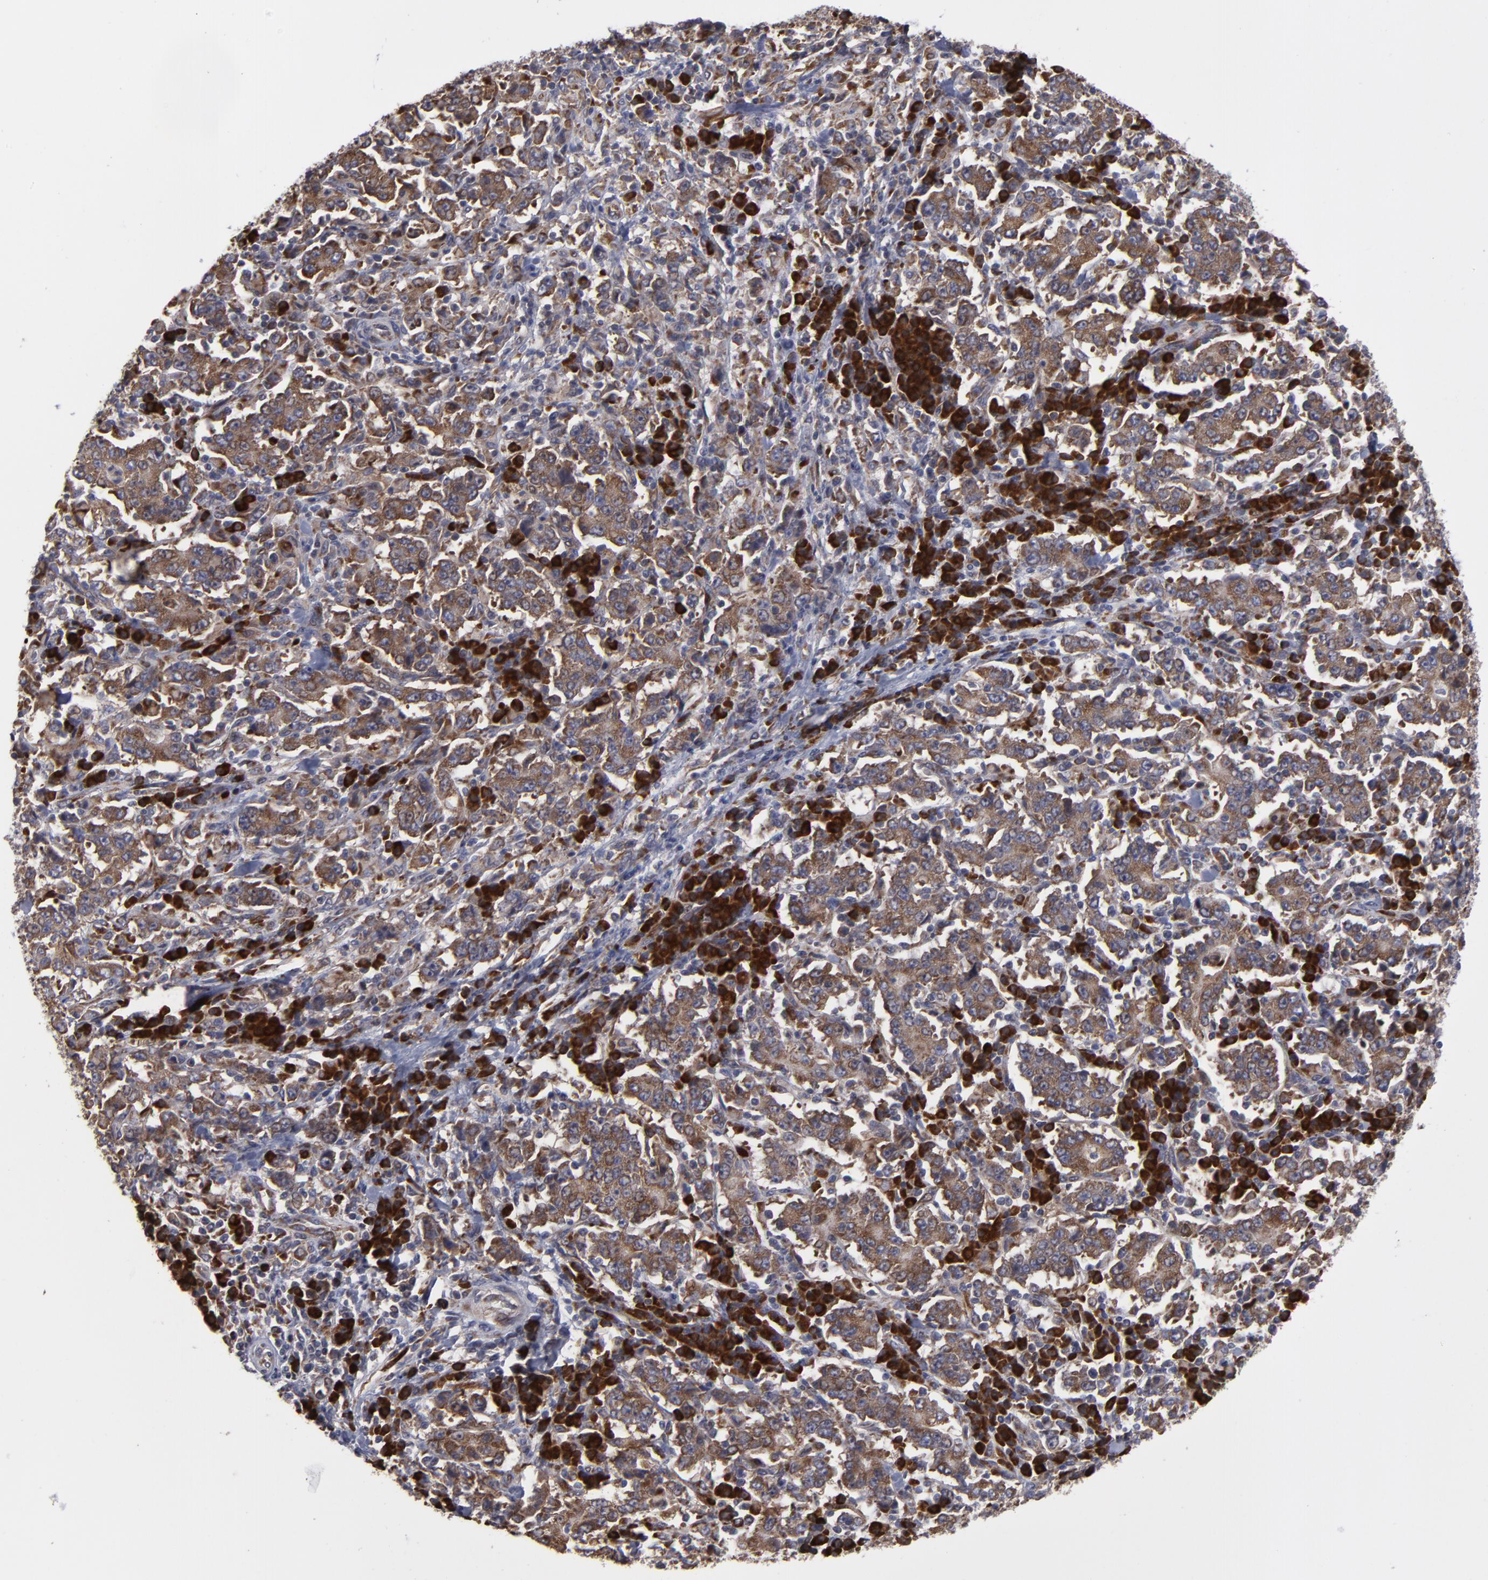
{"staining": {"intensity": "moderate", "quantity": ">75%", "location": "cytoplasmic/membranous"}, "tissue": "stomach cancer", "cell_type": "Tumor cells", "image_type": "cancer", "snomed": [{"axis": "morphology", "description": "Normal tissue, NOS"}, {"axis": "morphology", "description": "Adenocarcinoma, NOS"}, {"axis": "topography", "description": "Stomach, upper"}, {"axis": "topography", "description": "Stomach"}], "caption": "Stomach adenocarcinoma was stained to show a protein in brown. There is medium levels of moderate cytoplasmic/membranous expression in approximately >75% of tumor cells.", "gene": "SND1", "patient": {"sex": "male", "age": 59}}